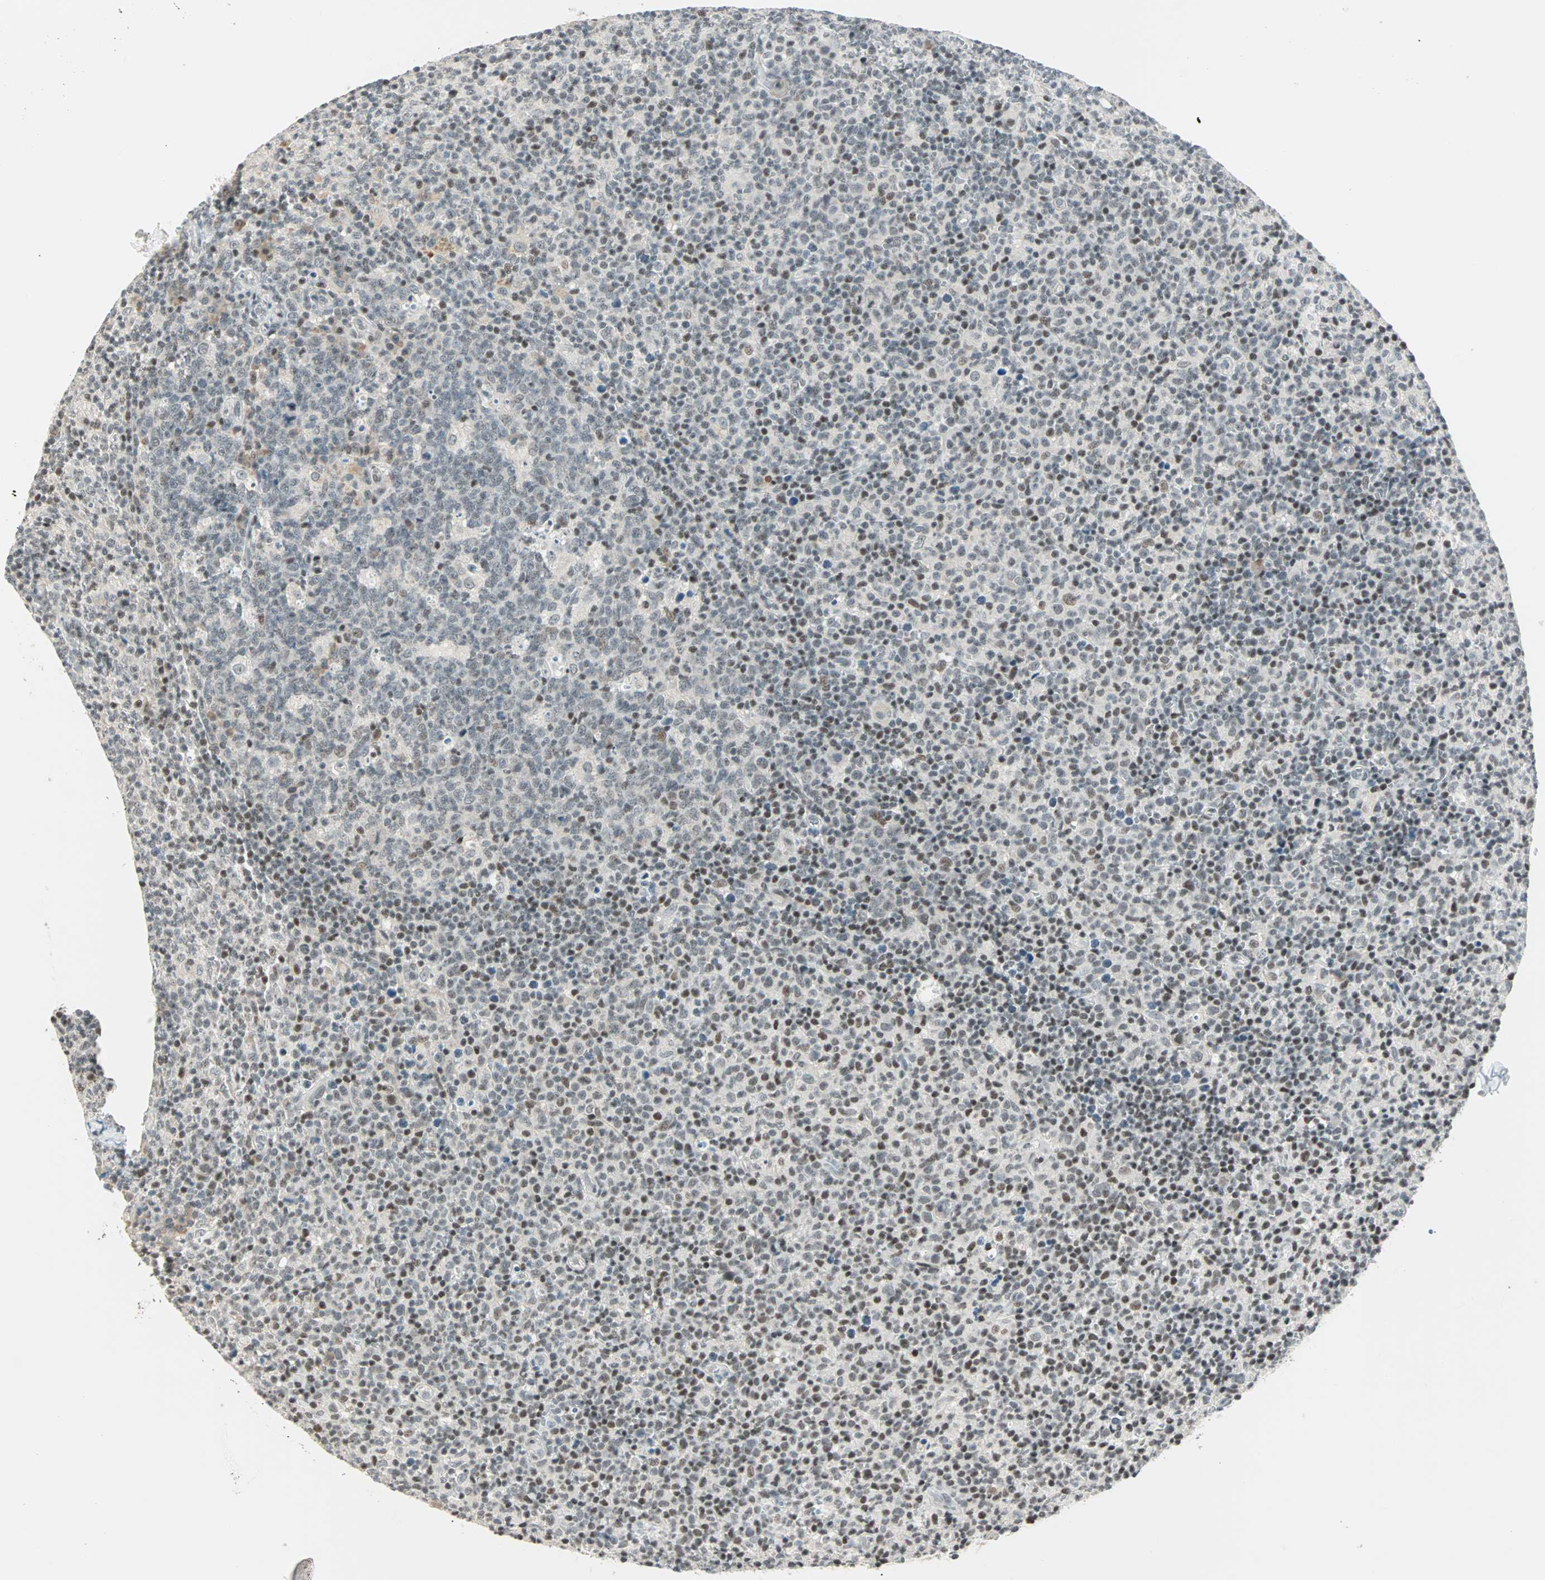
{"staining": {"intensity": "weak", "quantity": ">75%", "location": "nuclear"}, "tissue": "lymph node", "cell_type": "Germinal center cells", "image_type": "normal", "snomed": [{"axis": "morphology", "description": "Normal tissue, NOS"}, {"axis": "morphology", "description": "Inflammation, NOS"}, {"axis": "topography", "description": "Lymph node"}], "caption": "Protein staining exhibits weak nuclear staining in approximately >75% of germinal center cells in normal lymph node.", "gene": "SIN3A", "patient": {"sex": "male", "age": 55}}